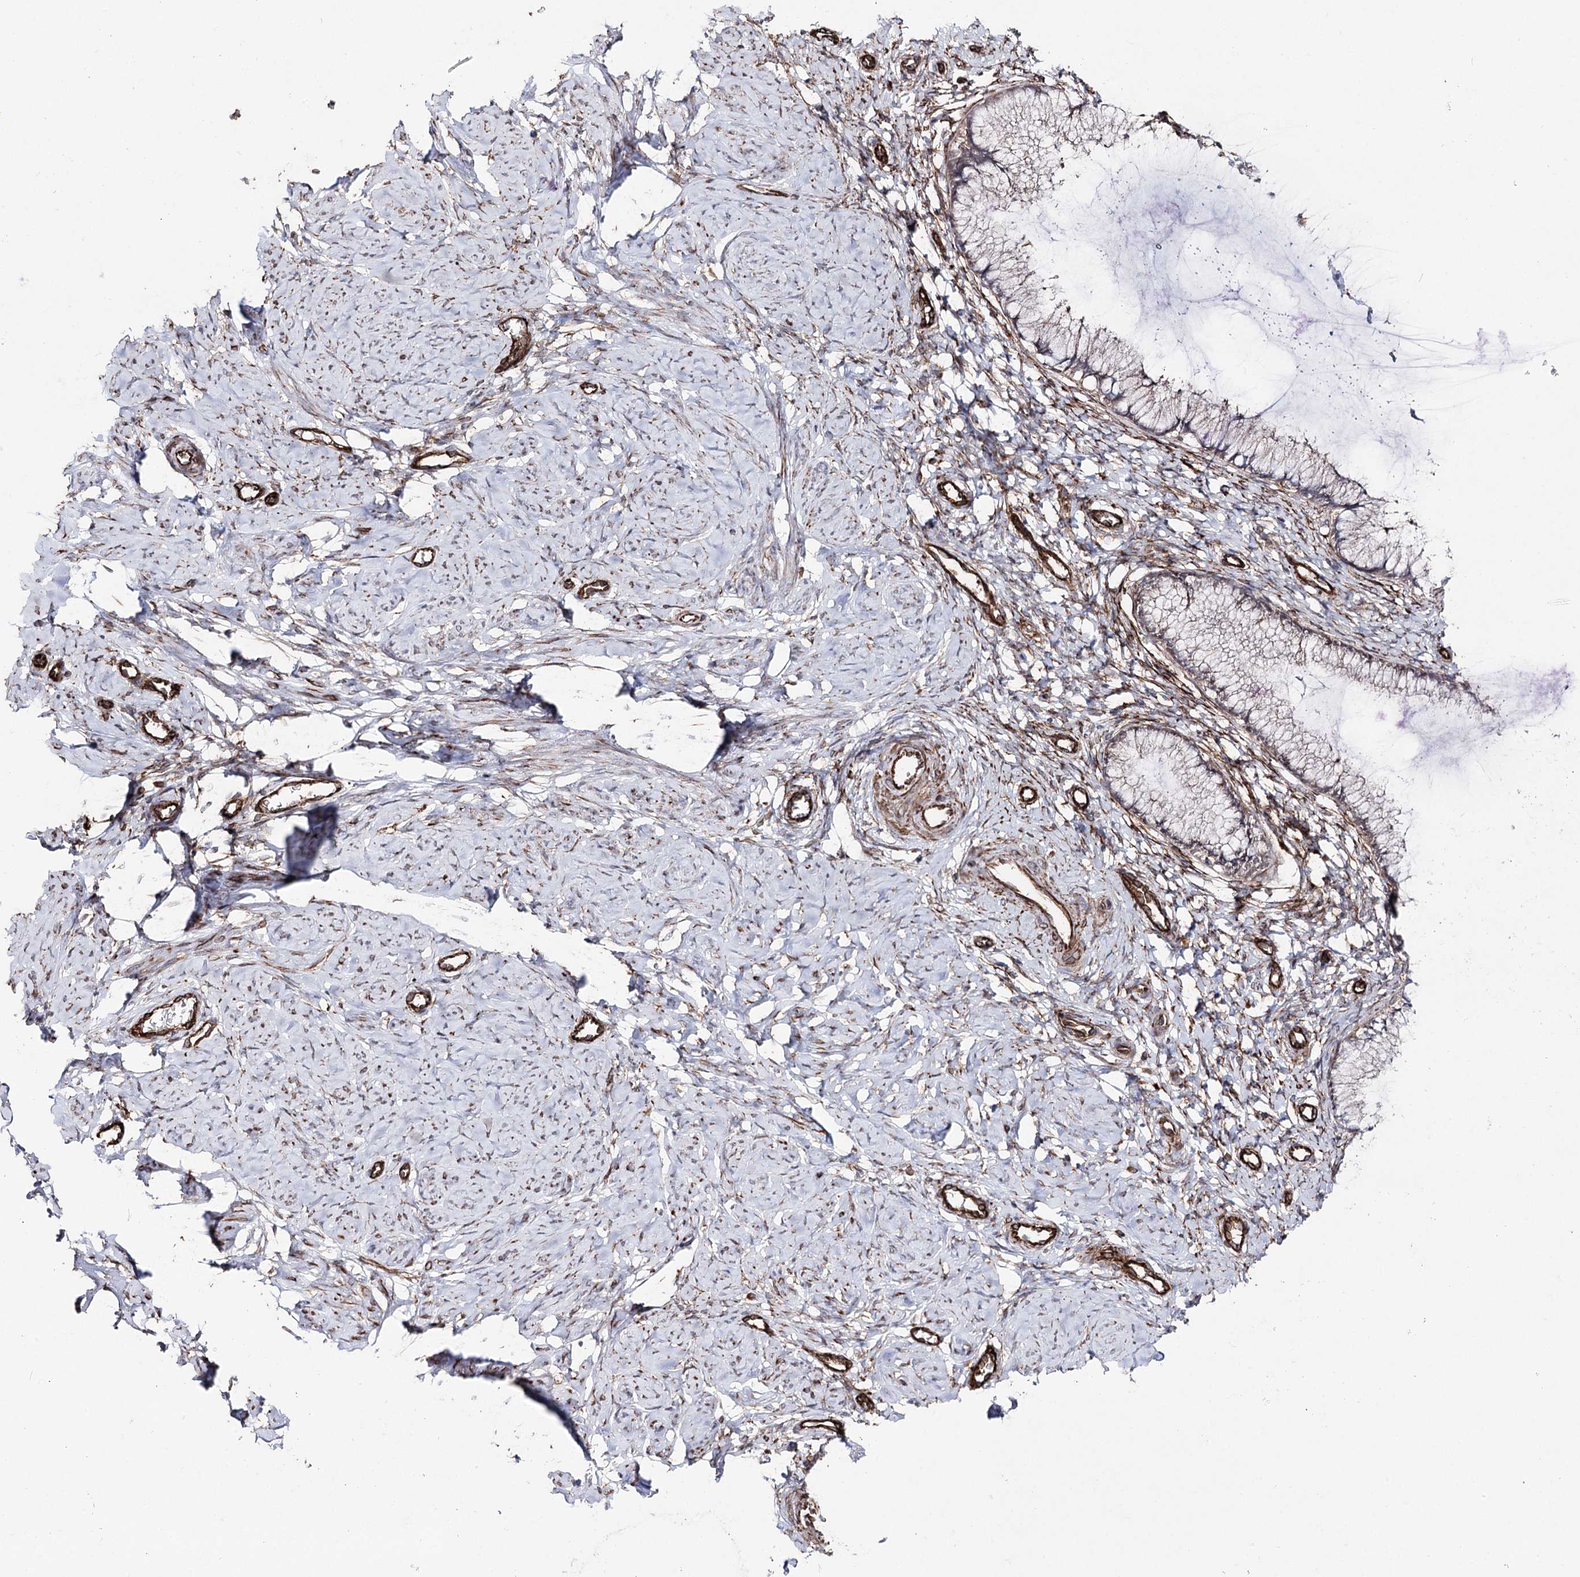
{"staining": {"intensity": "weak", "quantity": "<25%", "location": "cytoplasmic/membranous"}, "tissue": "cervix", "cell_type": "Glandular cells", "image_type": "normal", "snomed": [{"axis": "morphology", "description": "Normal tissue, NOS"}, {"axis": "morphology", "description": "Adenocarcinoma, NOS"}, {"axis": "topography", "description": "Cervix"}], "caption": "Immunohistochemistry photomicrograph of unremarkable cervix: cervix stained with DAB shows no significant protein staining in glandular cells. The staining was performed using DAB to visualize the protein expression in brown, while the nuclei were stained in blue with hematoxylin (Magnification: 20x).", "gene": "MIB1", "patient": {"sex": "female", "age": 29}}